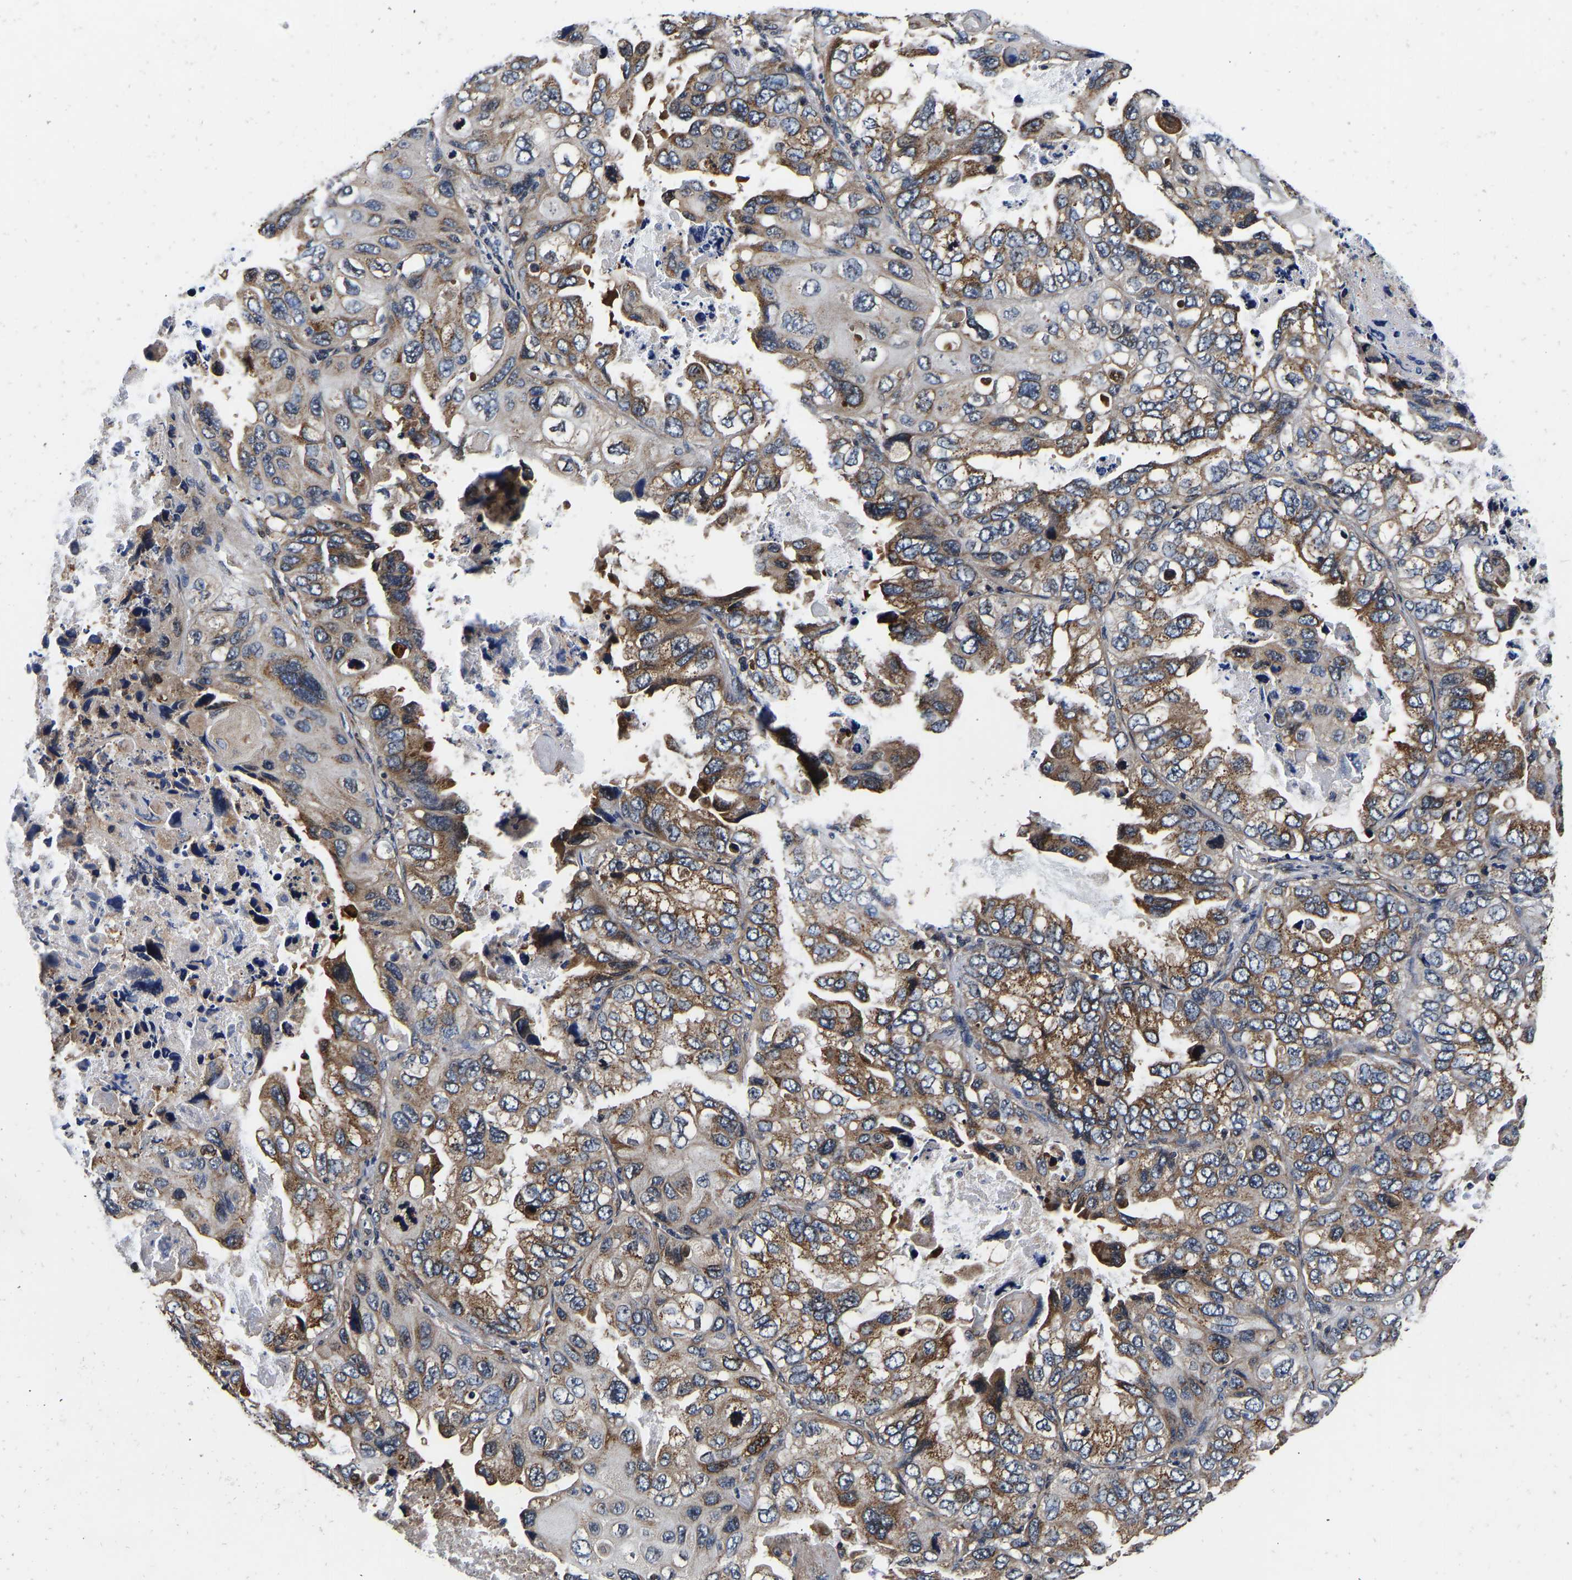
{"staining": {"intensity": "moderate", "quantity": ">75%", "location": "cytoplasmic/membranous"}, "tissue": "lung cancer", "cell_type": "Tumor cells", "image_type": "cancer", "snomed": [{"axis": "morphology", "description": "Squamous cell carcinoma, NOS"}, {"axis": "topography", "description": "Lung"}], "caption": "Human lung cancer stained for a protein (brown) demonstrates moderate cytoplasmic/membranous positive positivity in about >75% of tumor cells.", "gene": "RABAC1", "patient": {"sex": "female", "age": 73}}